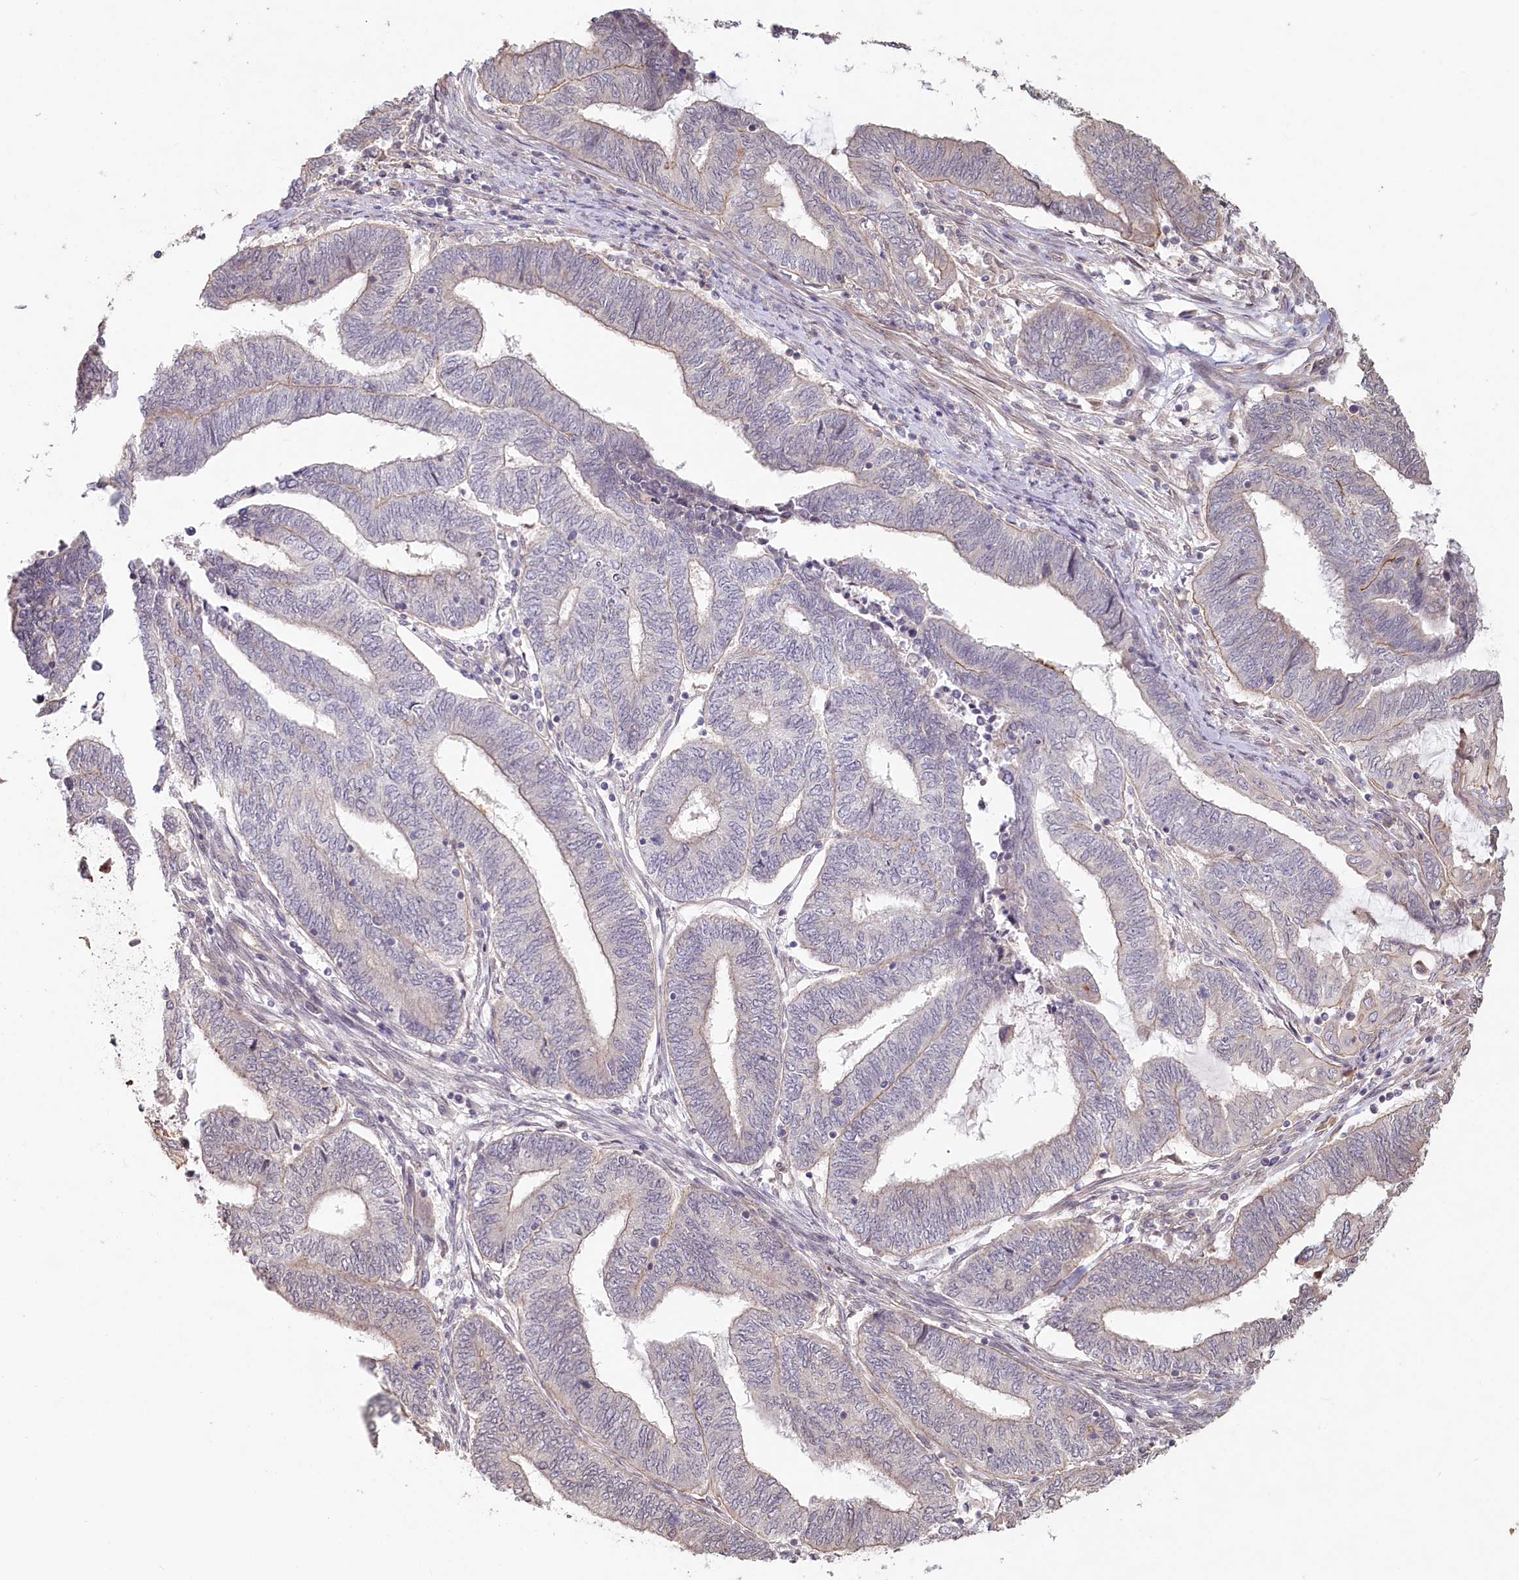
{"staining": {"intensity": "negative", "quantity": "none", "location": "none"}, "tissue": "endometrial cancer", "cell_type": "Tumor cells", "image_type": "cancer", "snomed": [{"axis": "morphology", "description": "Adenocarcinoma, NOS"}, {"axis": "topography", "description": "Uterus"}, {"axis": "topography", "description": "Endometrium"}], "caption": "This is a histopathology image of immunohistochemistry (IHC) staining of adenocarcinoma (endometrial), which shows no positivity in tumor cells.", "gene": "TCHP", "patient": {"sex": "female", "age": 70}}